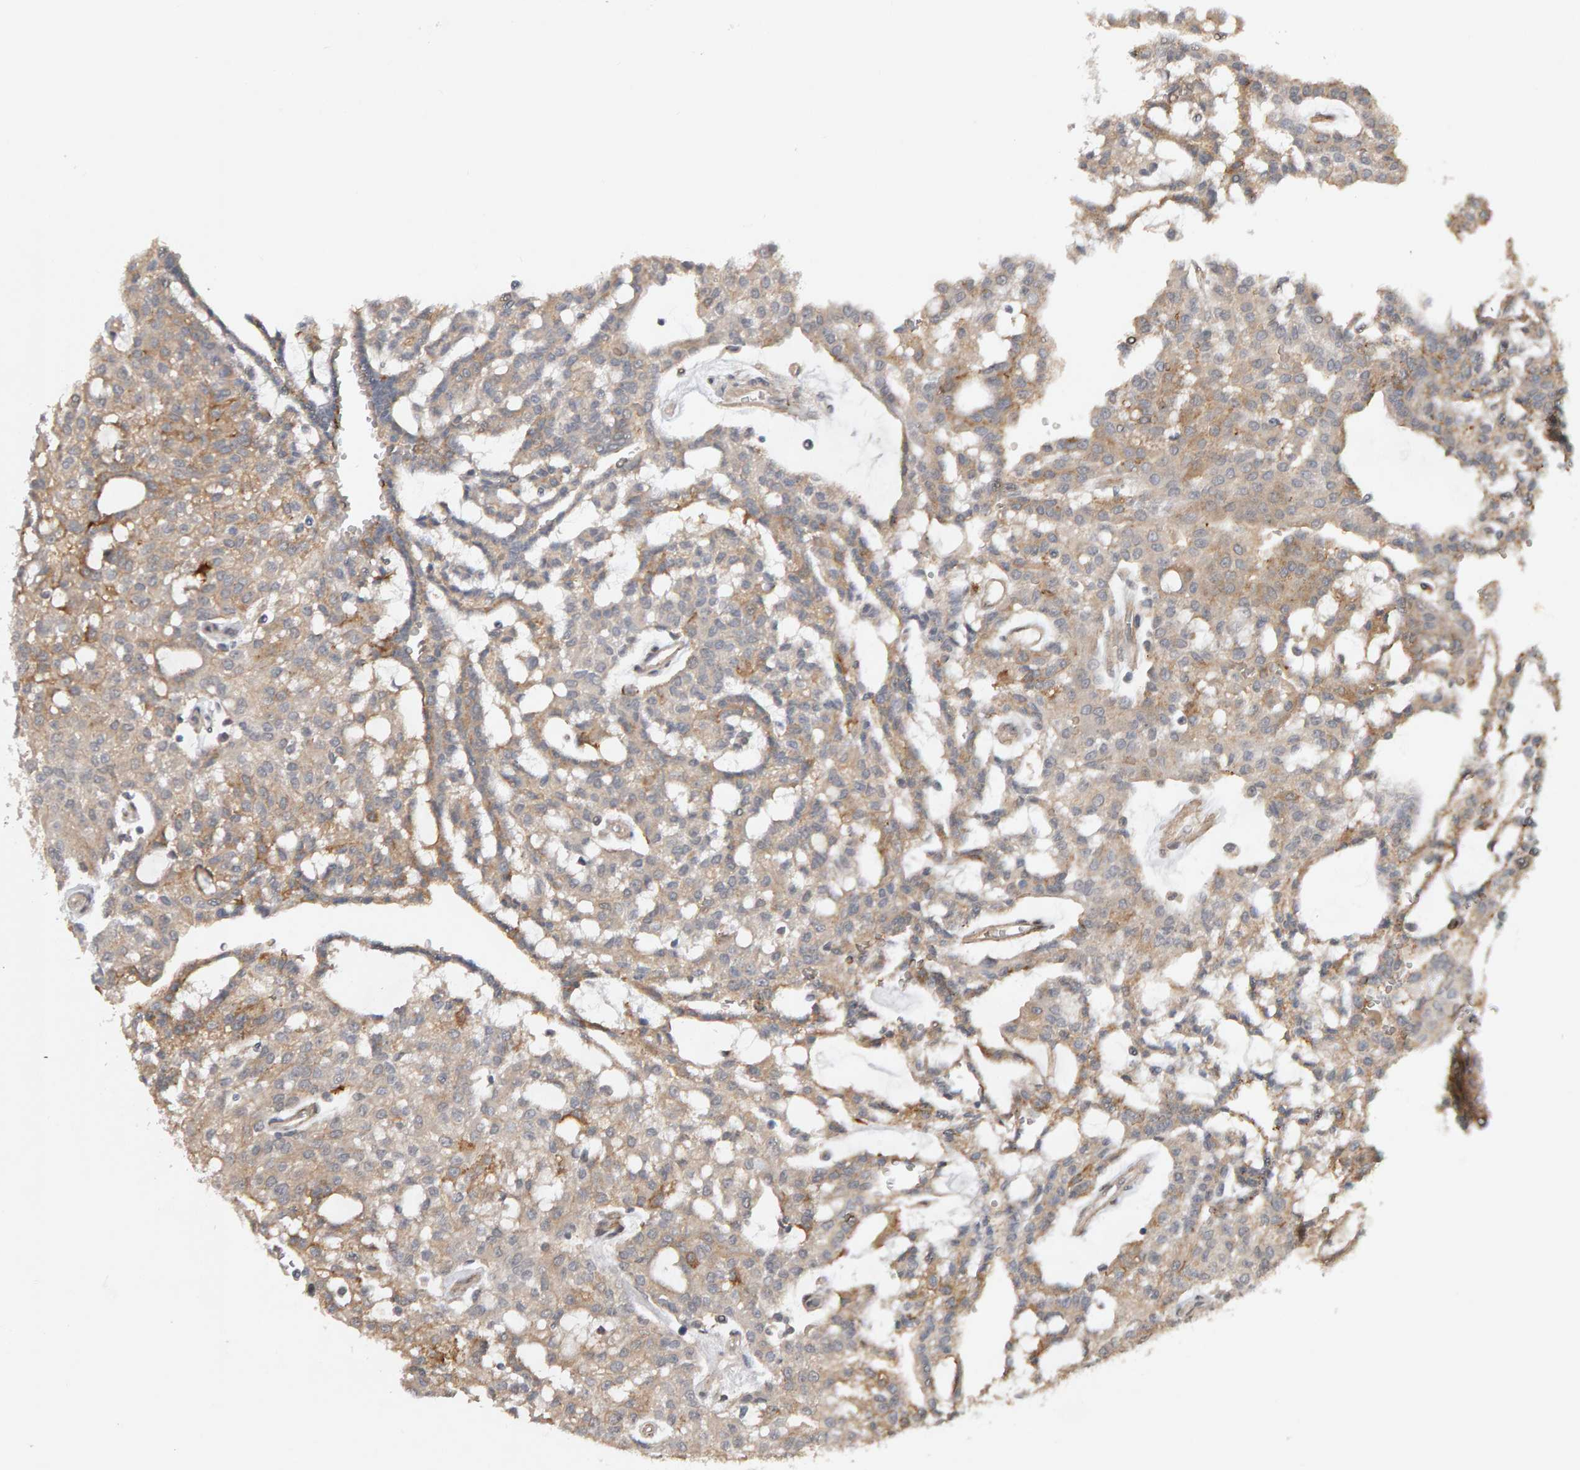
{"staining": {"intensity": "weak", "quantity": "25%-75%", "location": "cytoplasmic/membranous"}, "tissue": "renal cancer", "cell_type": "Tumor cells", "image_type": "cancer", "snomed": [{"axis": "morphology", "description": "Adenocarcinoma, NOS"}, {"axis": "topography", "description": "Kidney"}], "caption": "Weak cytoplasmic/membranous protein expression is present in about 25%-75% of tumor cells in renal cancer (adenocarcinoma).", "gene": "CDCA5", "patient": {"sex": "male", "age": 63}}